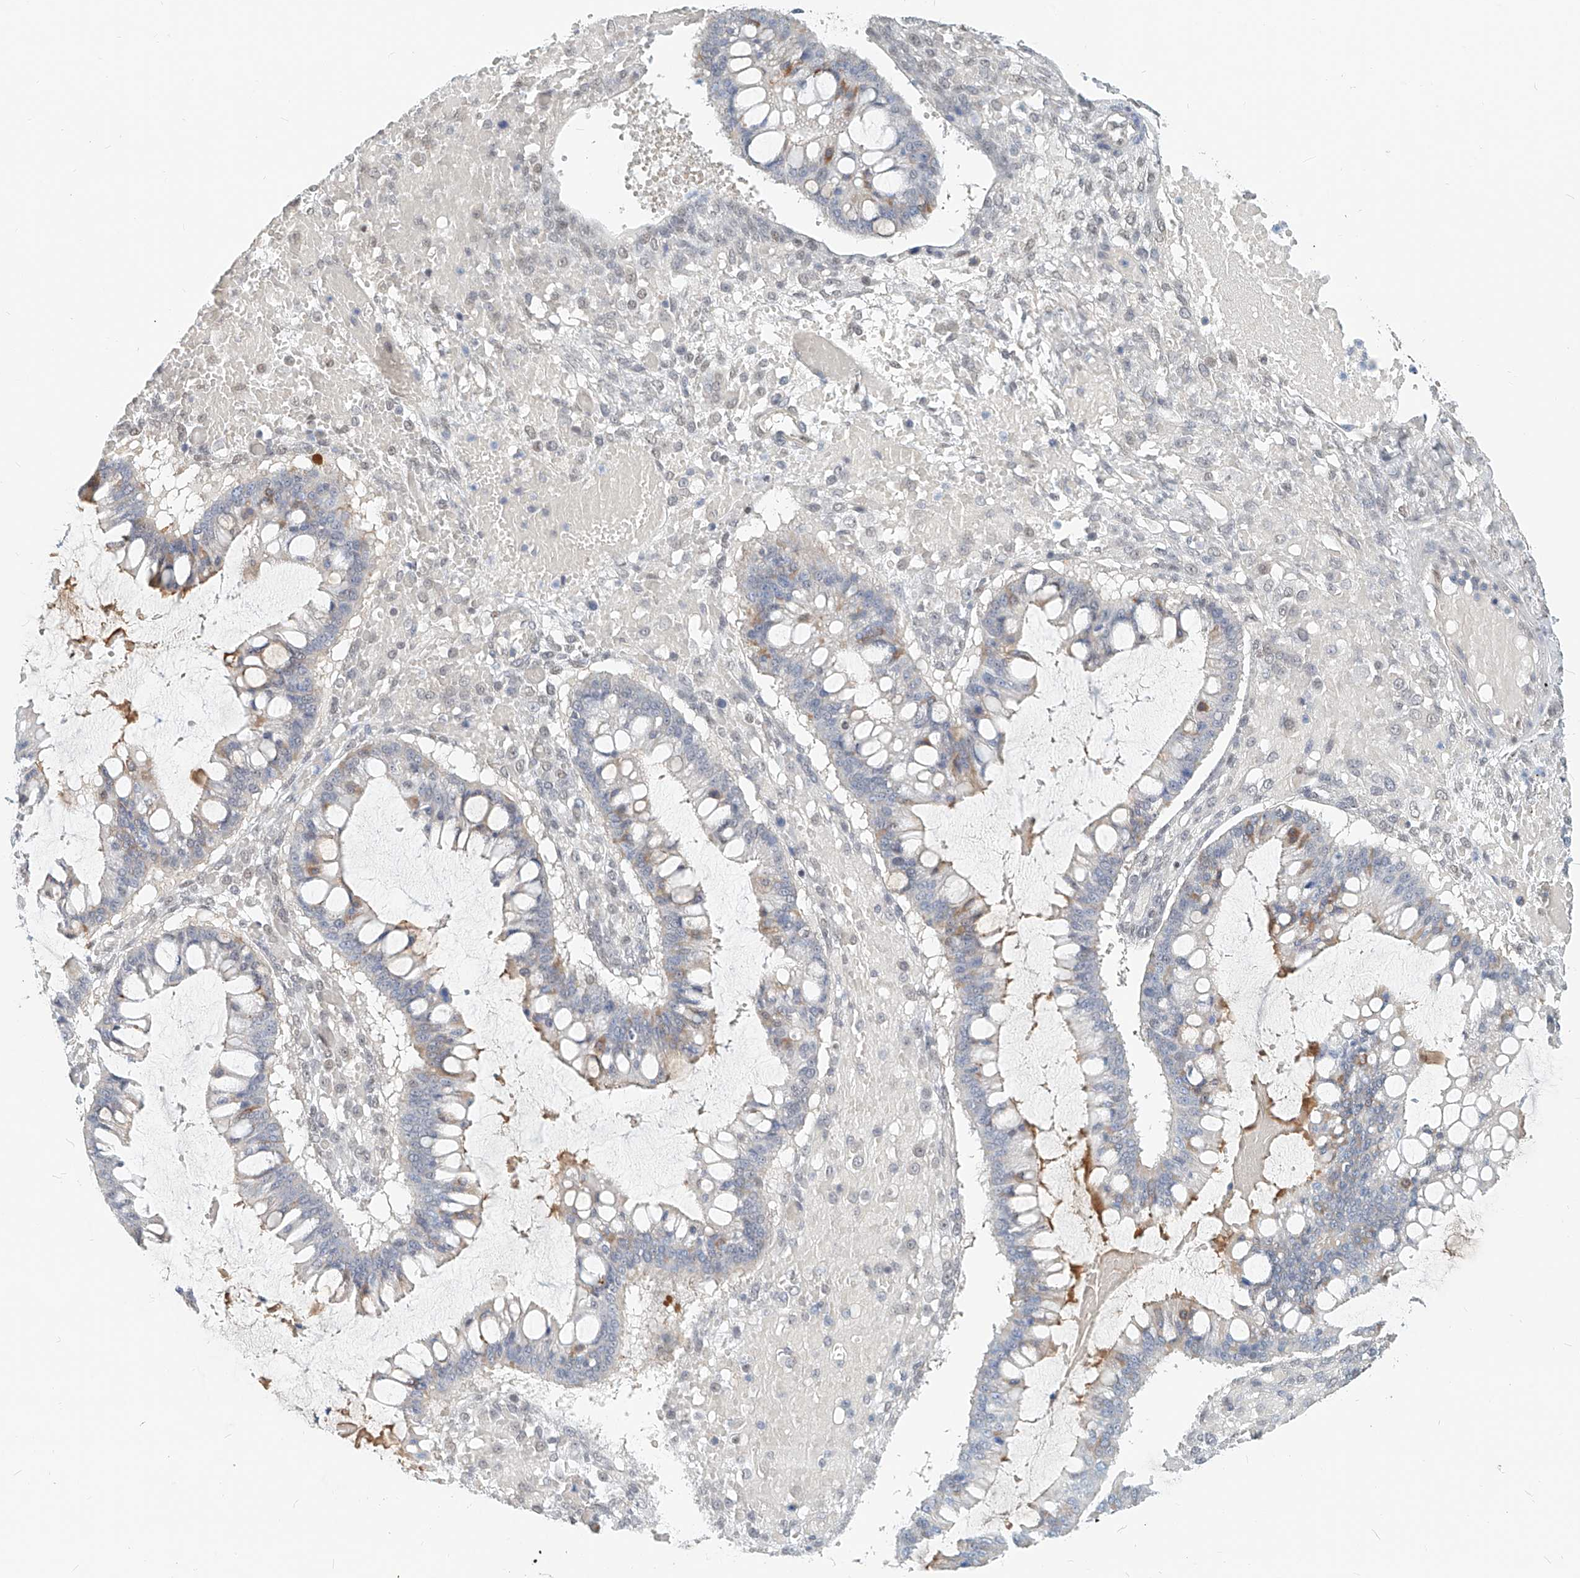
{"staining": {"intensity": "moderate", "quantity": "<25%", "location": "cytoplasmic/membranous"}, "tissue": "ovarian cancer", "cell_type": "Tumor cells", "image_type": "cancer", "snomed": [{"axis": "morphology", "description": "Cystadenocarcinoma, mucinous, NOS"}, {"axis": "topography", "description": "Ovary"}], "caption": "Immunohistochemical staining of mucinous cystadenocarcinoma (ovarian) exhibits low levels of moderate cytoplasmic/membranous expression in approximately <25% of tumor cells. (Stains: DAB in brown, nuclei in blue, Microscopy: brightfield microscopy at high magnification).", "gene": "SASH1", "patient": {"sex": "female", "age": 73}}